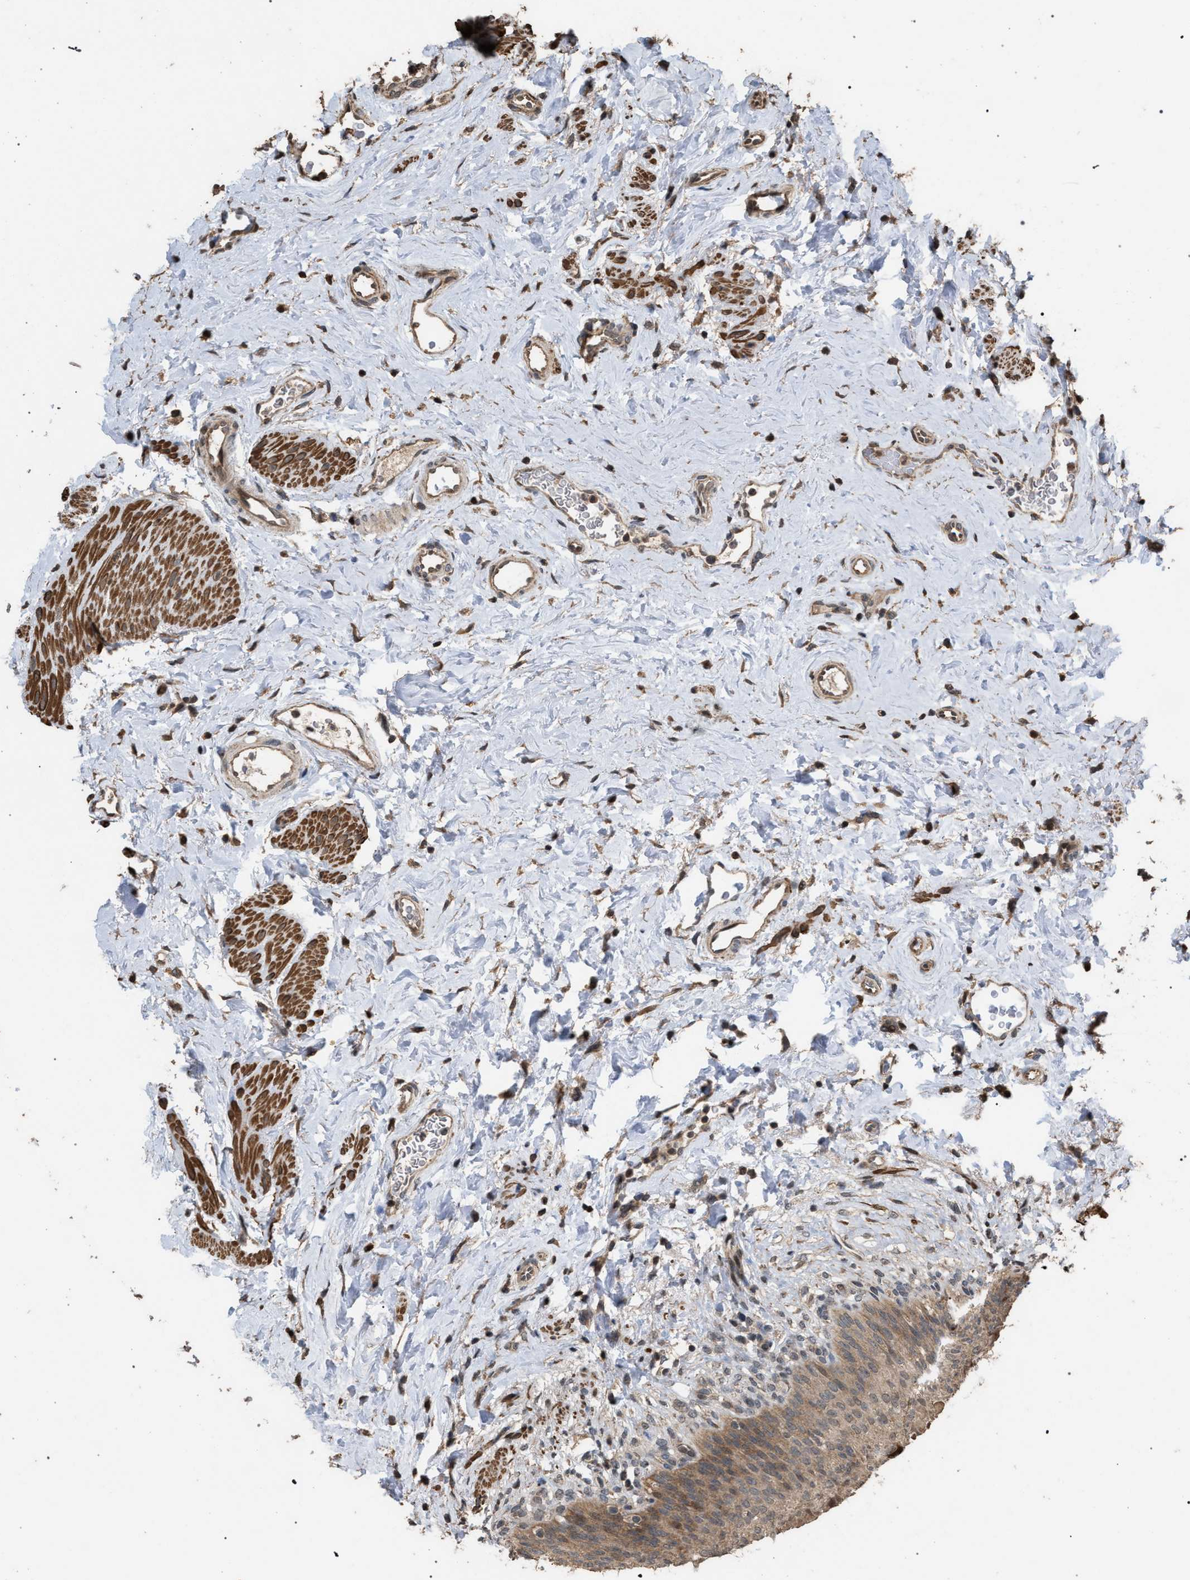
{"staining": {"intensity": "moderate", "quantity": ">75%", "location": "cytoplasmic/membranous"}, "tissue": "urinary bladder", "cell_type": "Urothelial cells", "image_type": "normal", "snomed": [{"axis": "morphology", "description": "Normal tissue, NOS"}, {"axis": "topography", "description": "Urinary bladder"}], "caption": "Moderate cytoplasmic/membranous protein expression is seen in approximately >75% of urothelial cells in urinary bladder.", "gene": "NAA35", "patient": {"sex": "female", "age": 79}}